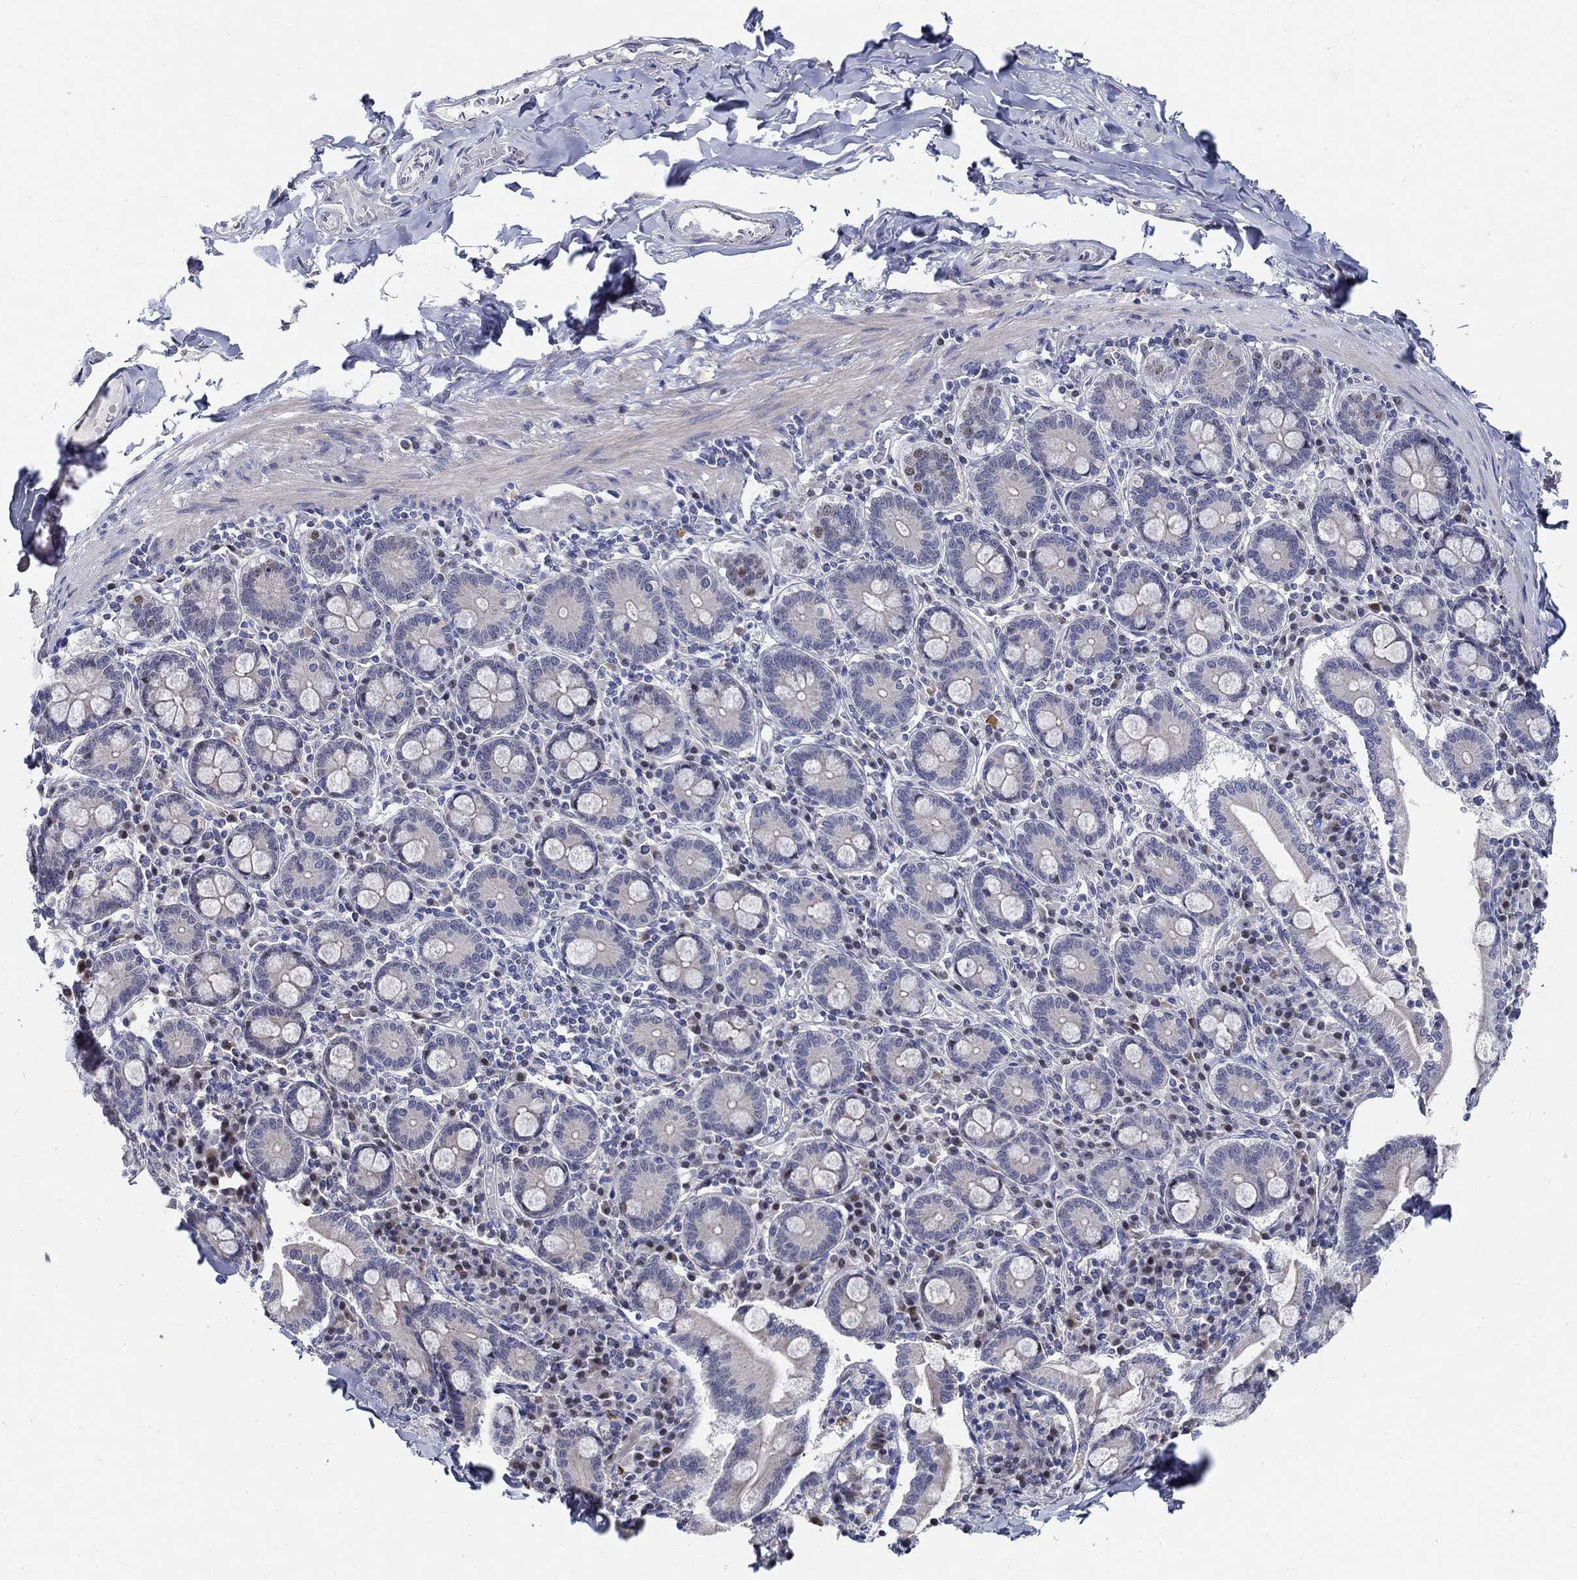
{"staining": {"intensity": "negative", "quantity": "none", "location": "none"}, "tissue": "adipose tissue", "cell_type": "Adipocytes", "image_type": "normal", "snomed": [{"axis": "morphology", "description": "Normal tissue, NOS"}, {"axis": "topography", "description": "Smooth muscle"}, {"axis": "topography", "description": "Duodenum"}, {"axis": "topography", "description": "Peripheral nerve tissue"}], "caption": "This is a image of IHC staining of benign adipose tissue, which shows no positivity in adipocytes. (DAB (3,3'-diaminobenzidine) IHC with hematoxylin counter stain).", "gene": "C16orf46", "patient": {"sex": "female", "age": 61}}